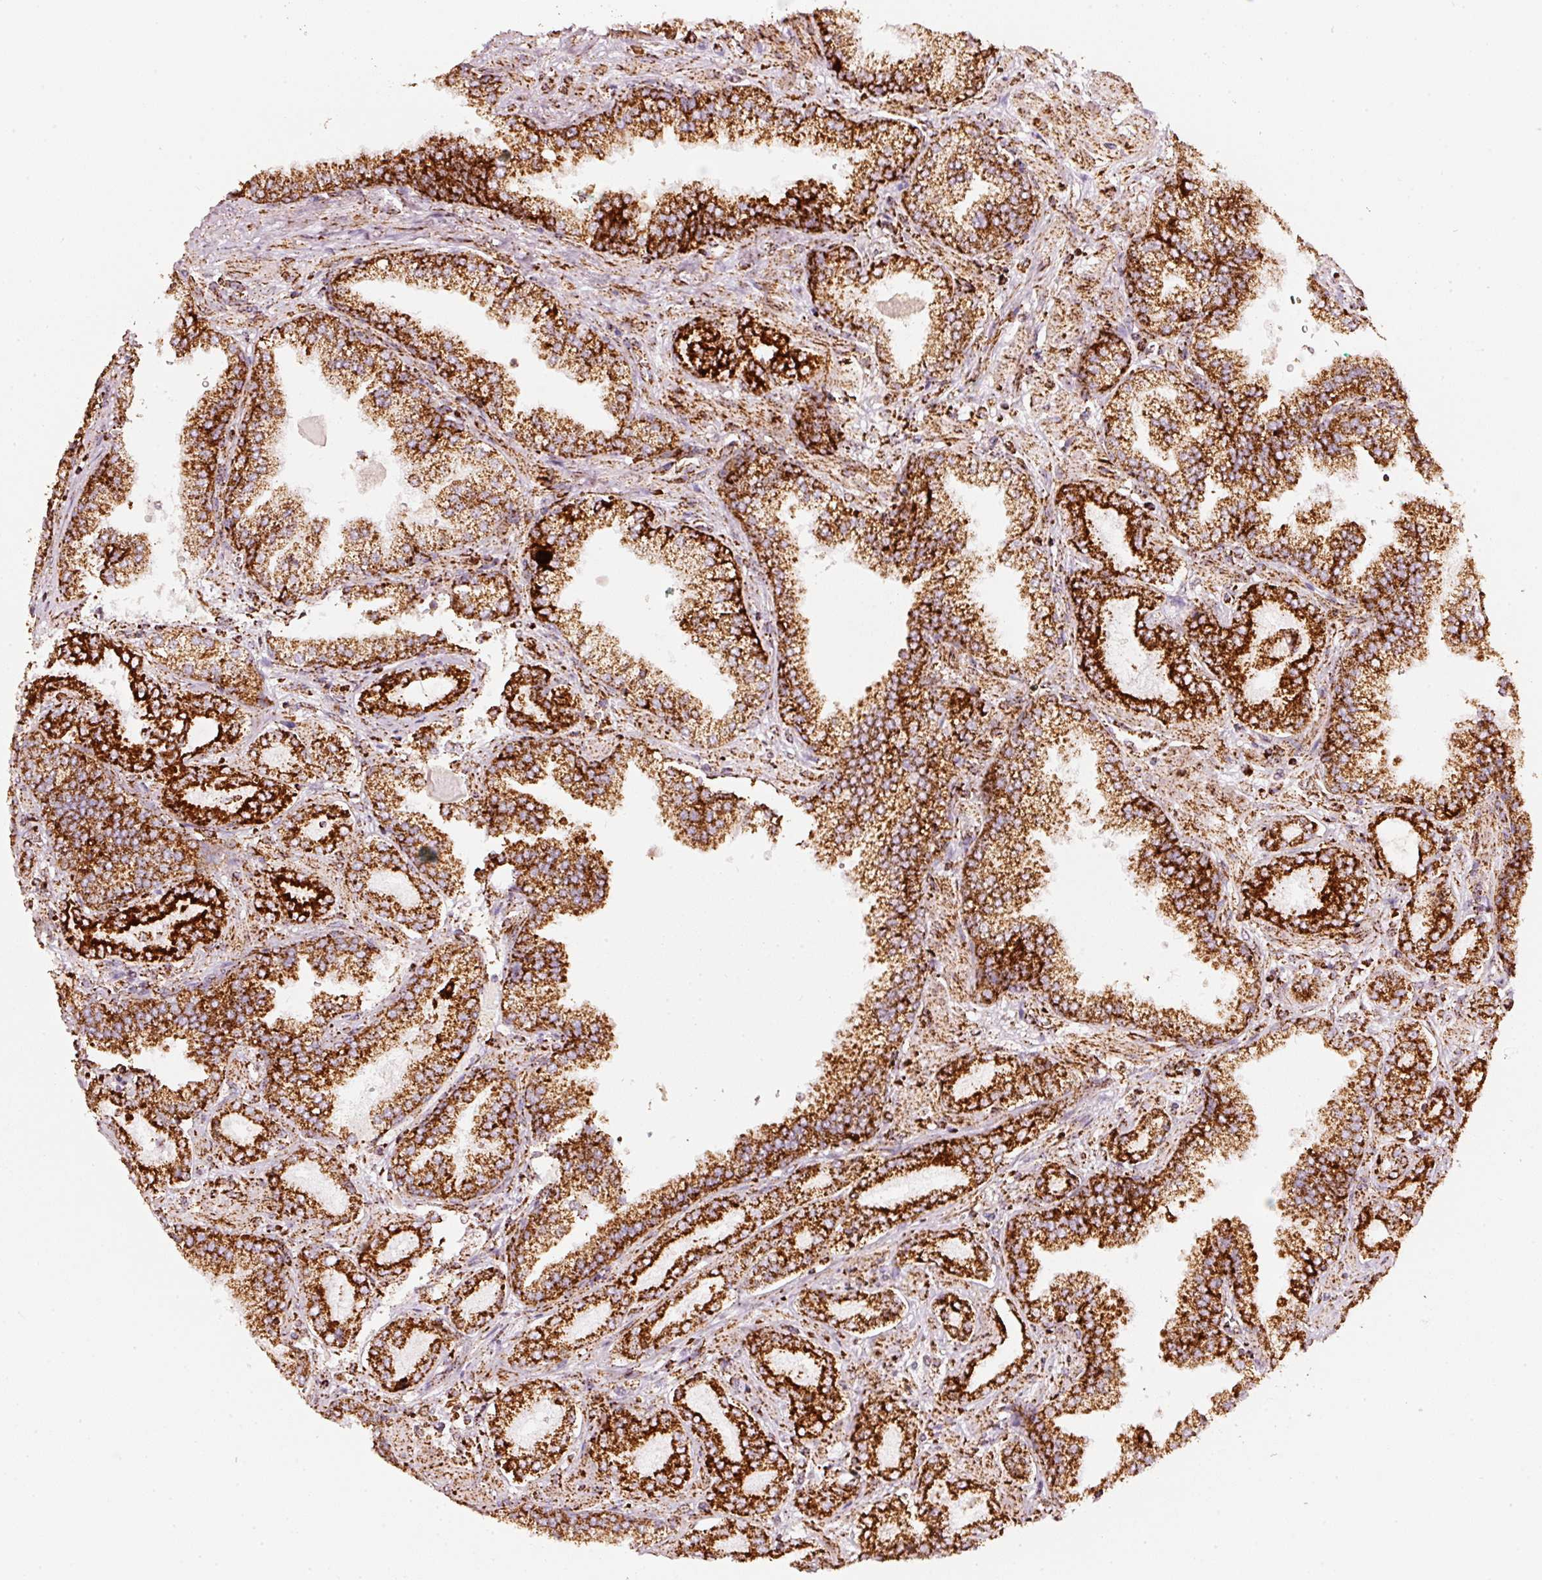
{"staining": {"intensity": "strong", "quantity": ">75%", "location": "cytoplasmic/membranous"}, "tissue": "prostate cancer", "cell_type": "Tumor cells", "image_type": "cancer", "snomed": [{"axis": "morphology", "description": "Adenocarcinoma, High grade"}, {"axis": "topography", "description": "Prostate"}], "caption": "Brown immunohistochemical staining in prostate high-grade adenocarcinoma reveals strong cytoplasmic/membranous positivity in about >75% of tumor cells.", "gene": "UQCRC1", "patient": {"sex": "male", "age": 72}}